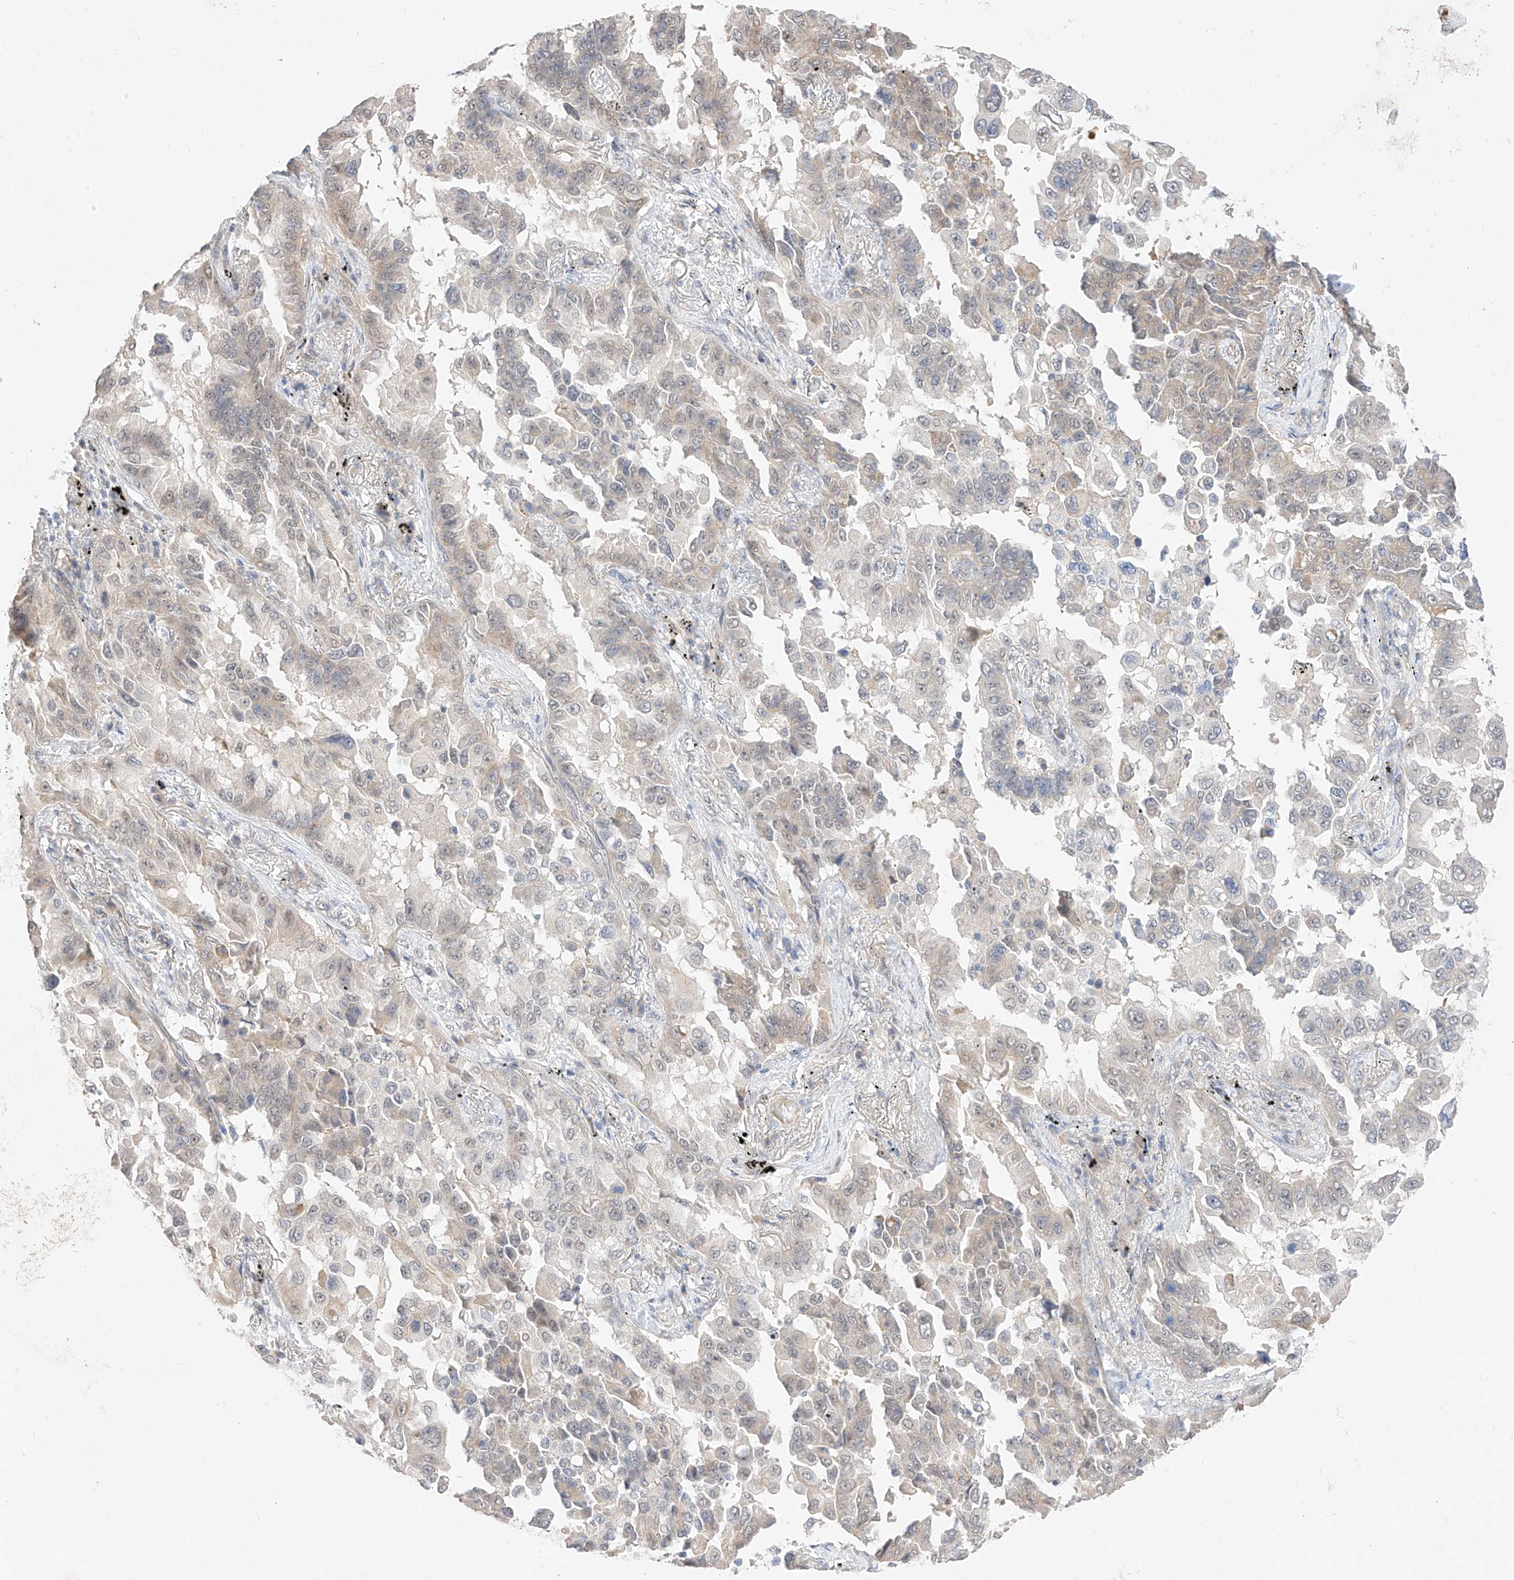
{"staining": {"intensity": "negative", "quantity": "none", "location": "none"}, "tissue": "lung cancer", "cell_type": "Tumor cells", "image_type": "cancer", "snomed": [{"axis": "morphology", "description": "Adenocarcinoma, NOS"}, {"axis": "topography", "description": "Lung"}], "caption": "Human lung cancer (adenocarcinoma) stained for a protein using immunohistochemistry shows no positivity in tumor cells.", "gene": "IL22RA2", "patient": {"sex": "female", "age": 67}}